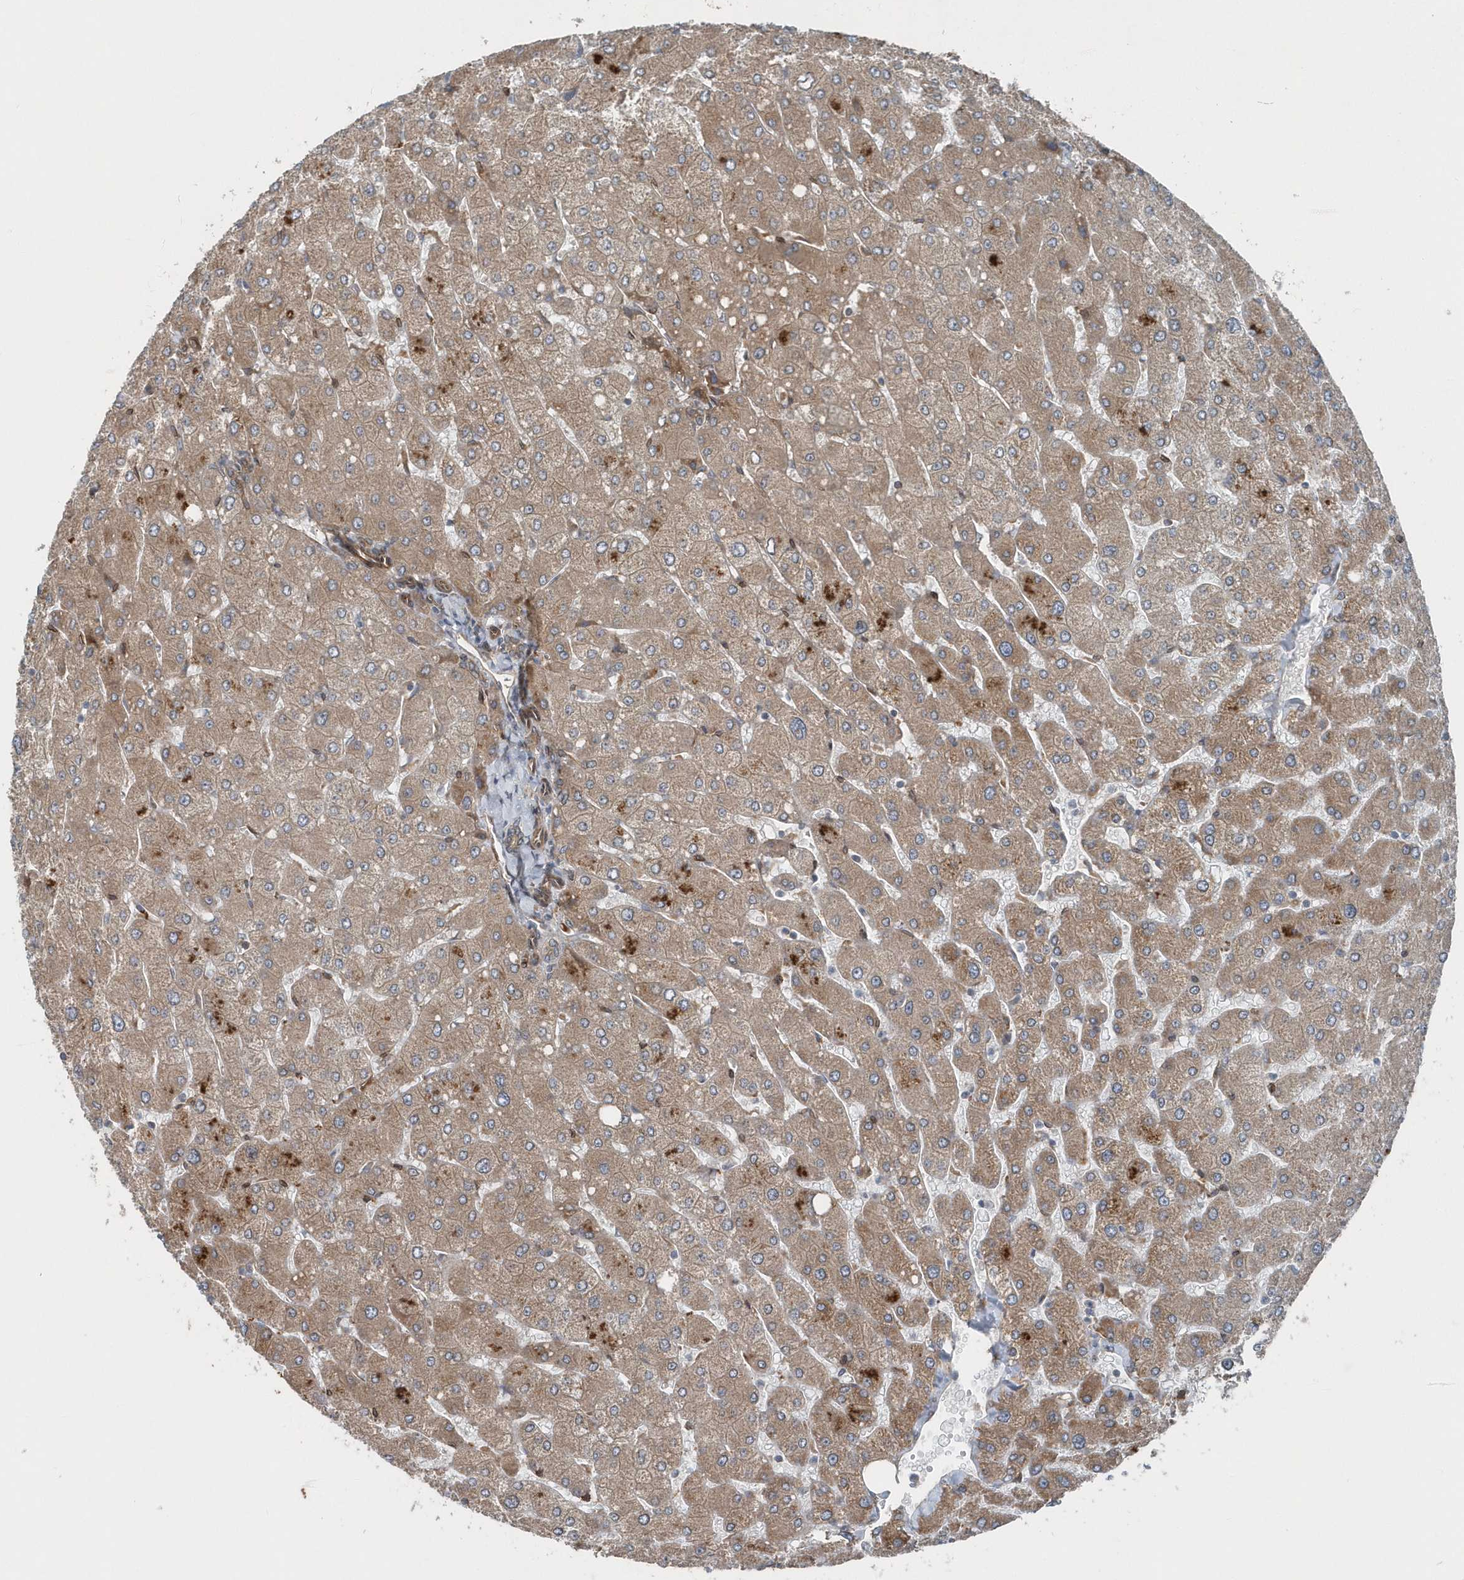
{"staining": {"intensity": "moderate", "quantity": ">75%", "location": "cytoplasmic/membranous"}, "tissue": "liver", "cell_type": "Cholangiocytes", "image_type": "normal", "snomed": [{"axis": "morphology", "description": "Normal tissue, NOS"}, {"axis": "topography", "description": "Liver"}], "caption": "Liver stained for a protein (brown) exhibits moderate cytoplasmic/membranous positive staining in about >75% of cholangiocytes.", "gene": "MCC", "patient": {"sex": "male", "age": 55}}